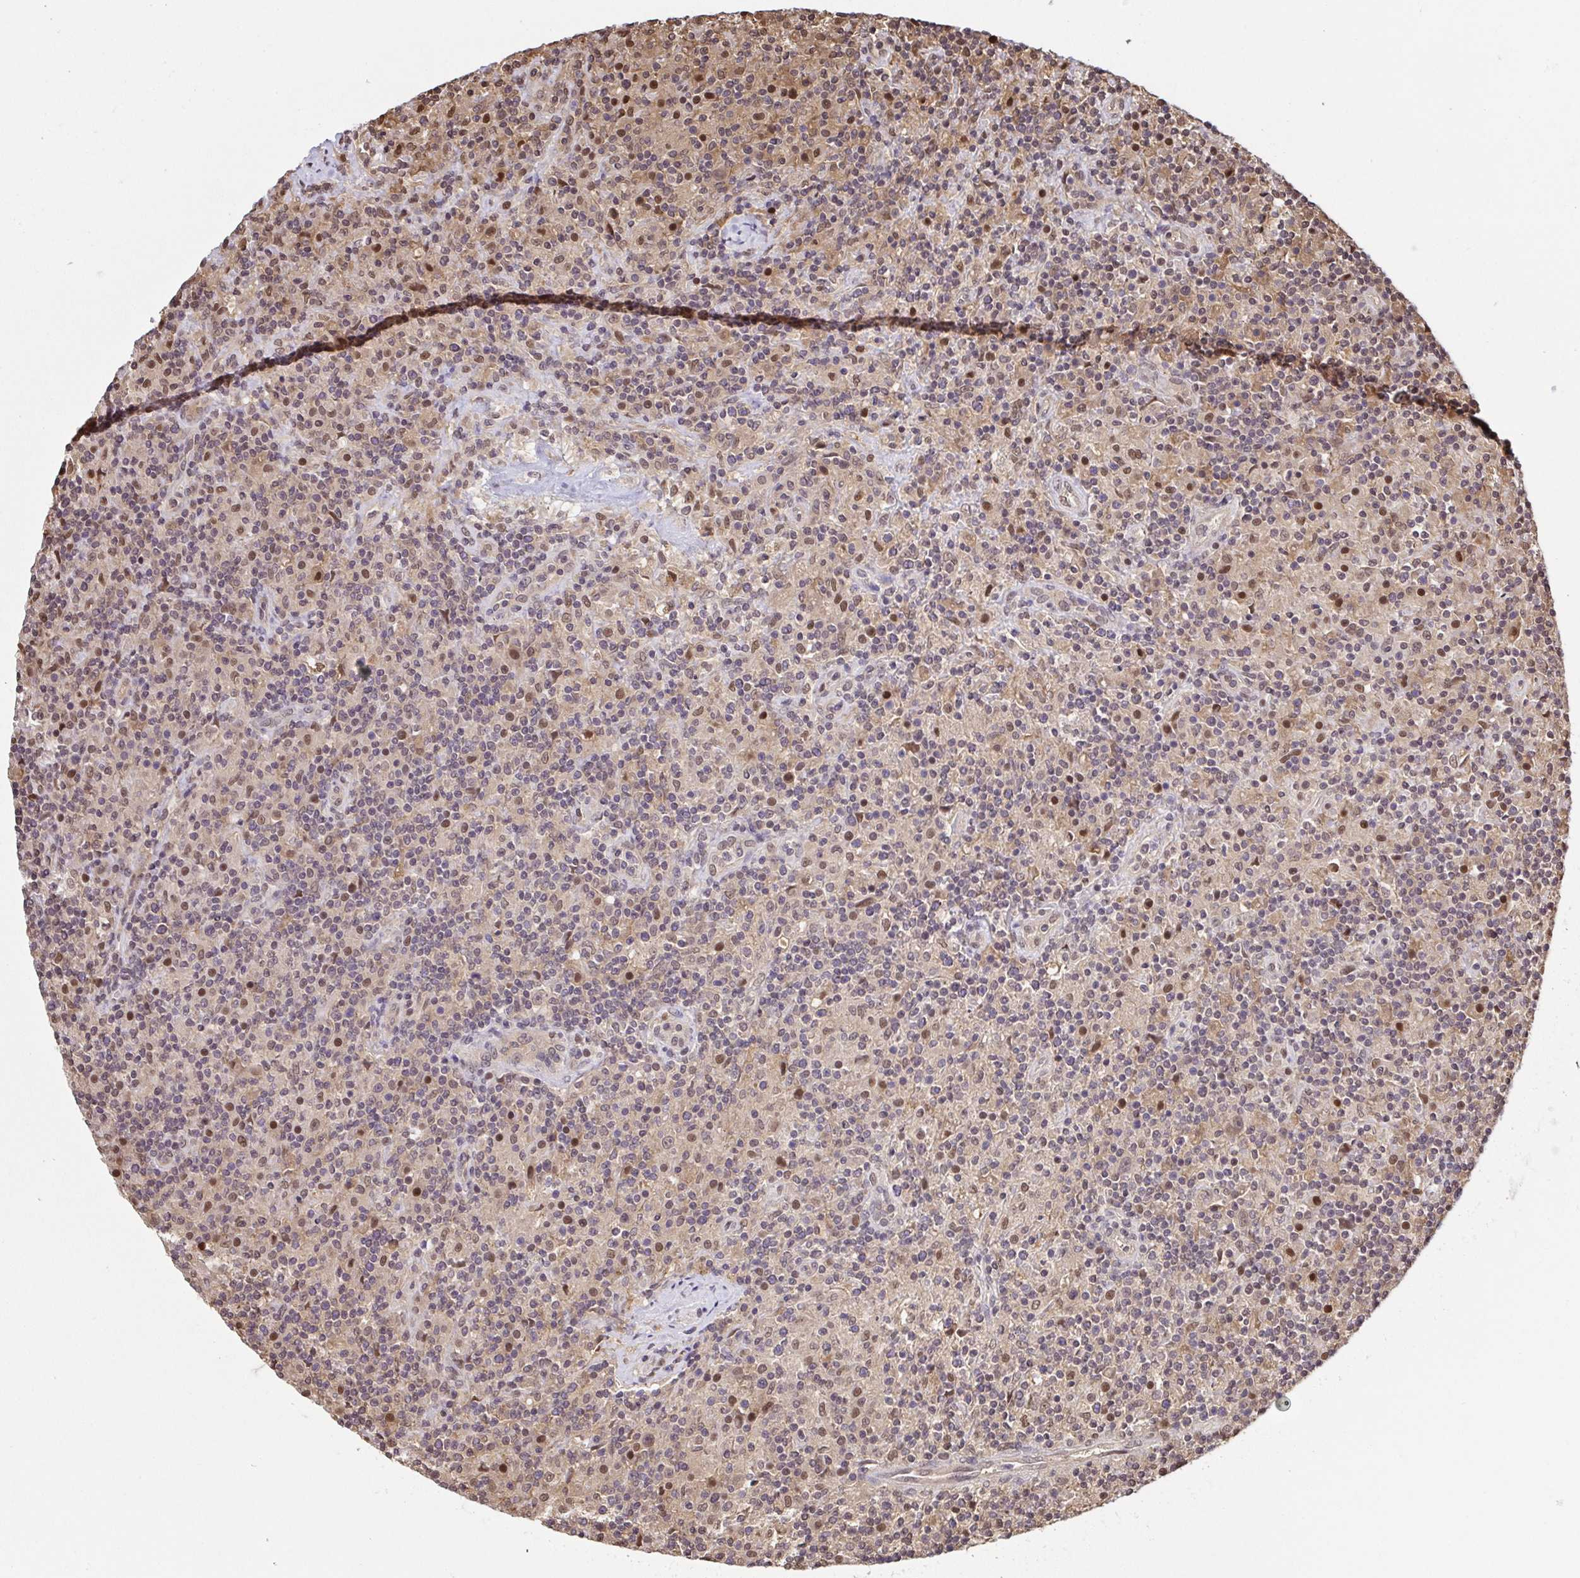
{"staining": {"intensity": "moderate", "quantity": ">75%", "location": "cytoplasmic/membranous,nuclear"}, "tissue": "lymphoma", "cell_type": "Tumor cells", "image_type": "cancer", "snomed": [{"axis": "morphology", "description": "Hodgkin's disease, NOS"}, {"axis": "topography", "description": "Lymph node"}], "caption": "Immunohistochemical staining of lymphoma reveals medium levels of moderate cytoplasmic/membranous and nuclear protein positivity in about >75% of tumor cells. The staining is performed using DAB brown chromogen to label protein expression. The nuclei are counter-stained blue using hematoxylin.", "gene": "PSMB9", "patient": {"sex": "male", "age": 70}}